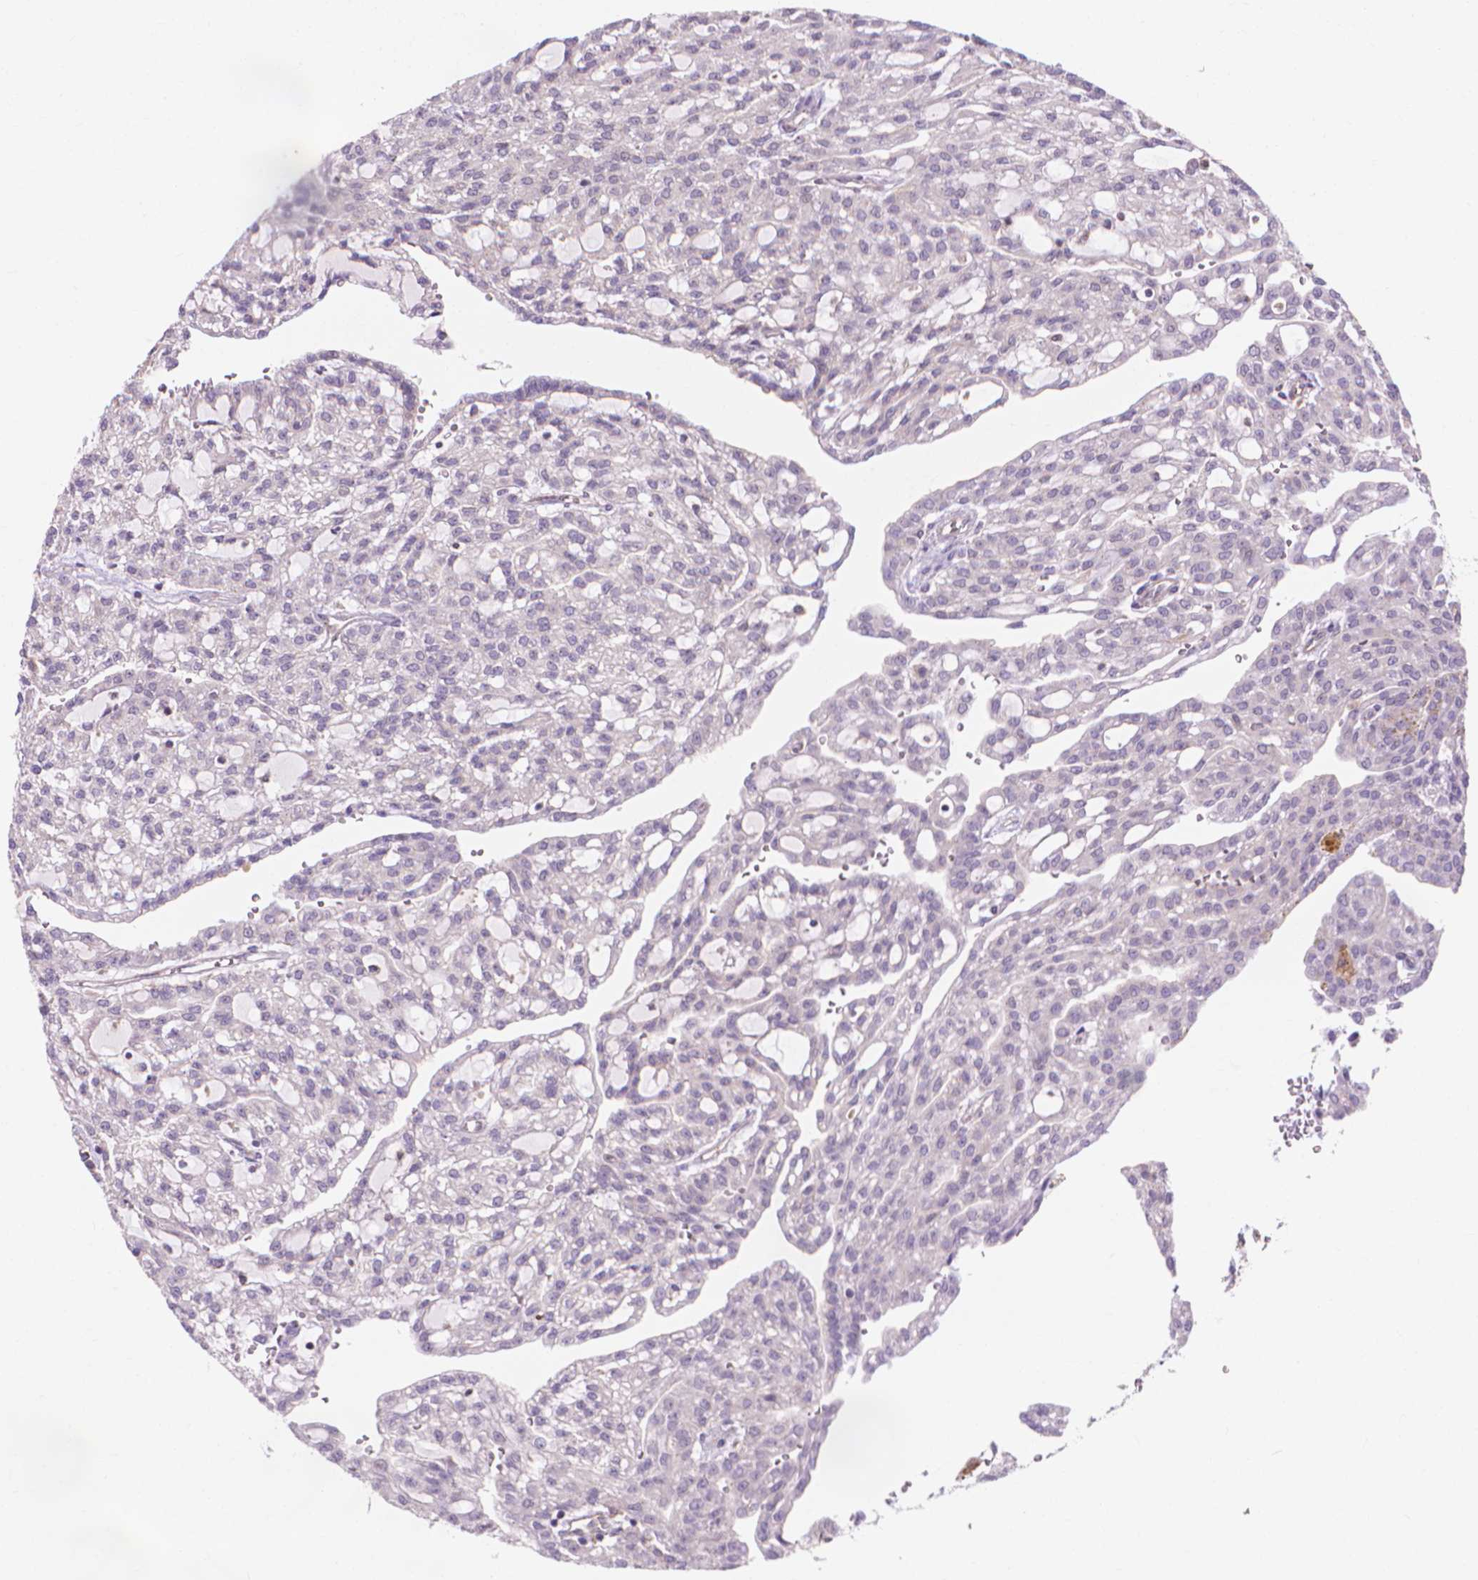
{"staining": {"intensity": "negative", "quantity": "none", "location": "none"}, "tissue": "renal cancer", "cell_type": "Tumor cells", "image_type": "cancer", "snomed": [{"axis": "morphology", "description": "Adenocarcinoma, NOS"}, {"axis": "topography", "description": "Kidney"}], "caption": "Immunohistochemistry micrograph of renal cancer stained for a protein (brown), which shows no expression in tumor cells.", "gene": "PRDM13", "patient": {"sex": "male", "age": 63}}